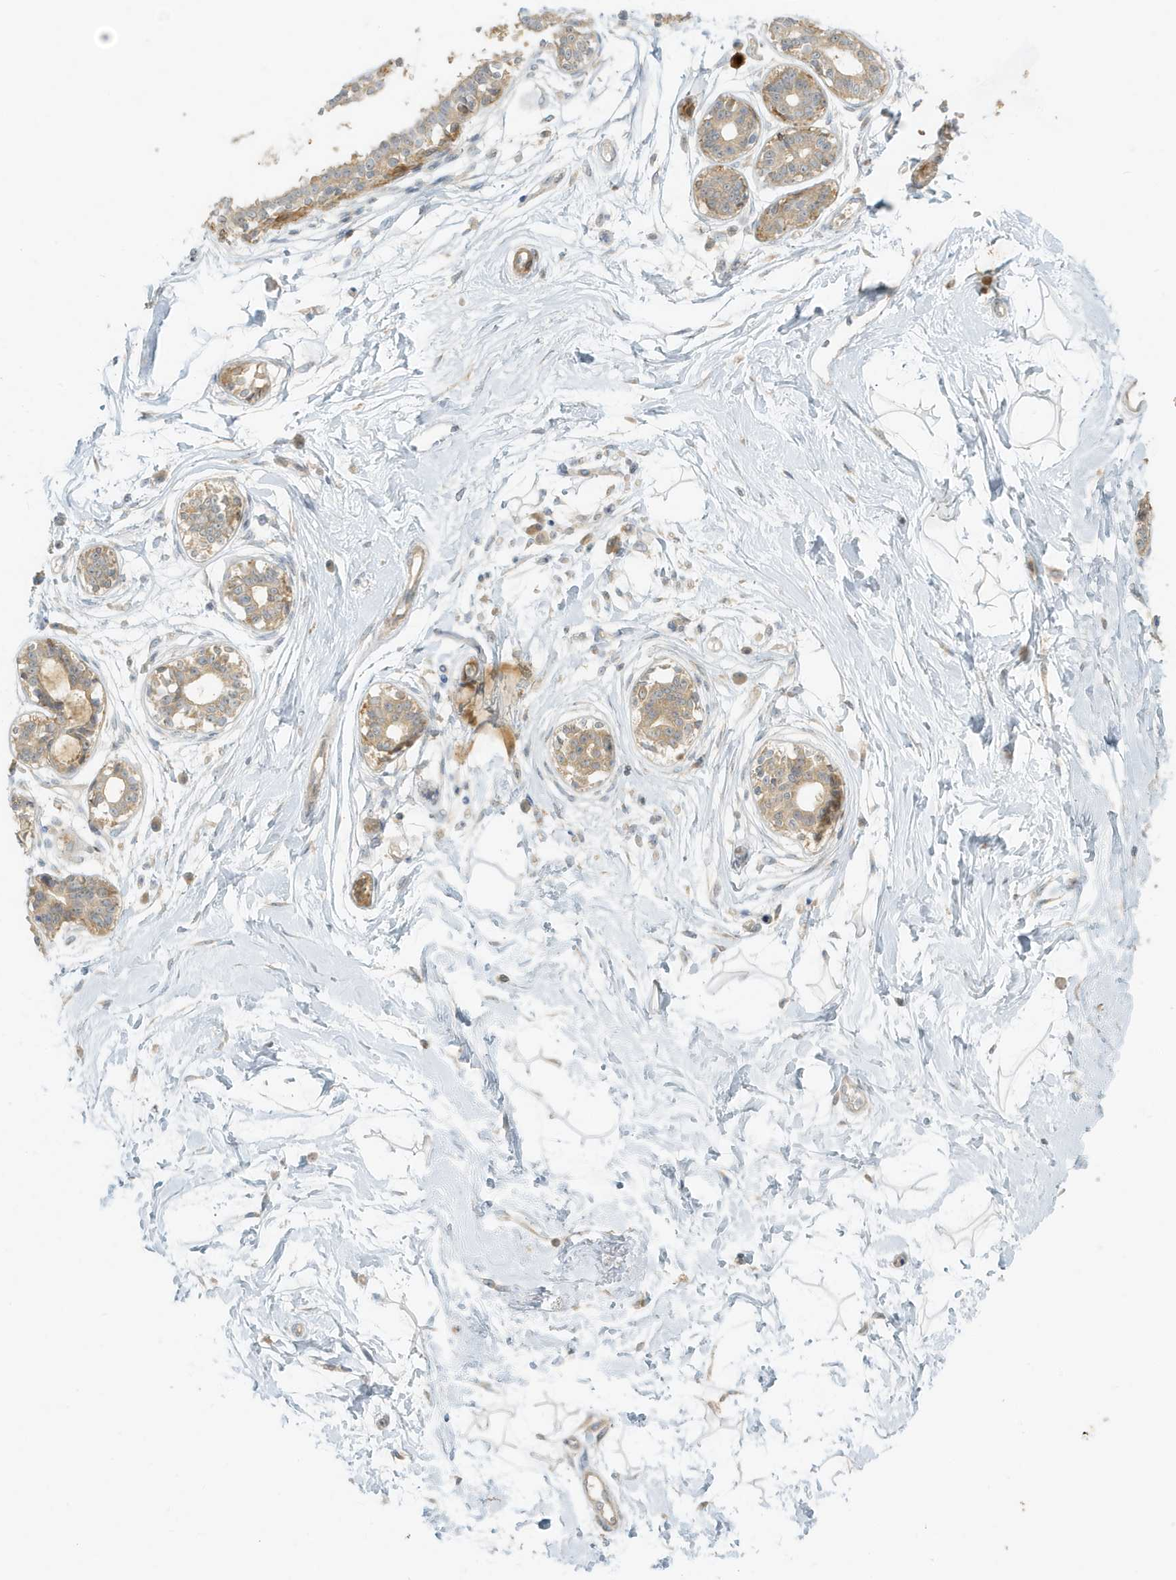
{"staining": {"intensity": "negative", "quantity": "none", "location": "none"}, "tissue": "breast", "cell_type": "Adipocytes", "image_type": "normal", "snomed": [{"axis": "morphology", "description": "Normal tissue, NOS"}, {"axis": "topography", "description": "Breast"}], "caption": "DAB (3,3'-diaminobenzidine) immunohistochemical staining of normal breast demonstrates no significant staining in adipocytes. (DAB immunohistochemistry, high magnification).", "gene": "MCOLN1", "patient": {"sex": "female", "age": 45}}